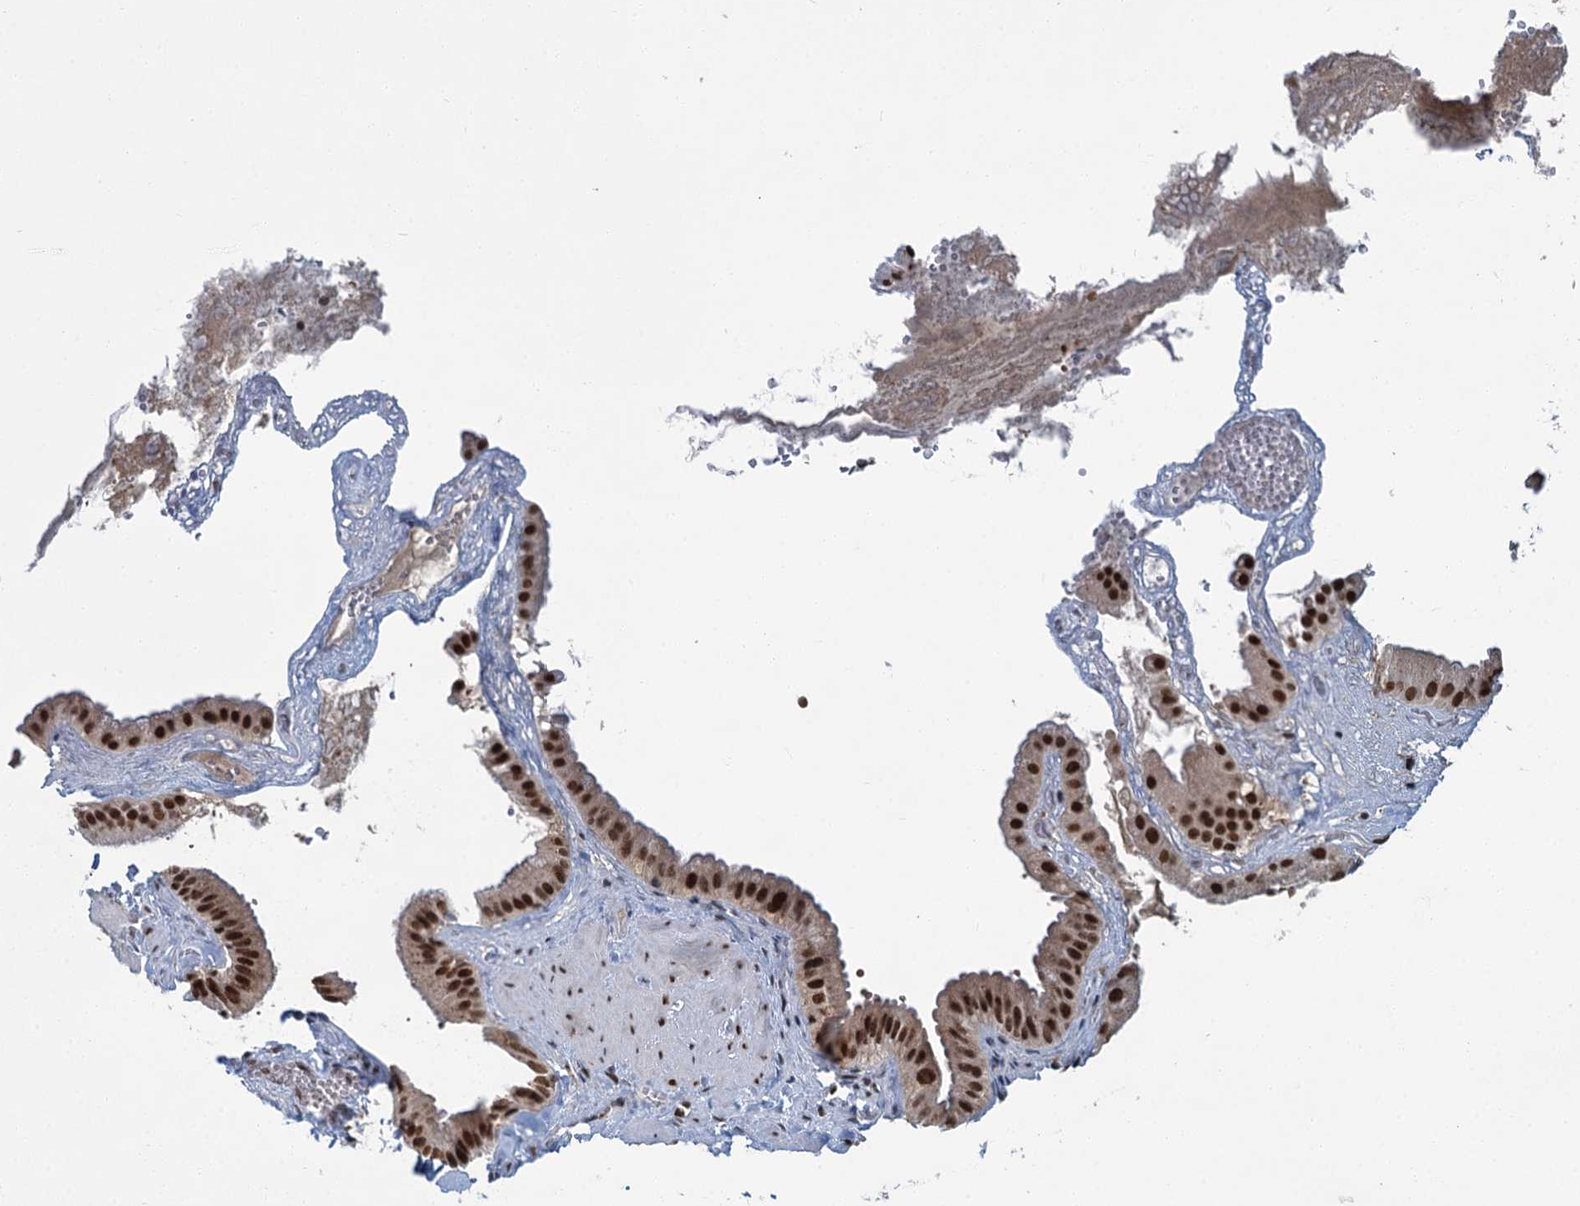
{"staining": {"intensity": "strong", "quantity": ">75%", "location": "nuclear"}, "tissue": "gallbladder", "cell_type": "Glandular cells", "image_type": "normal", "snomed": [{"axis": "morphology", "description": "Normal tissue, NOS"}, {"axis": "topography", "description": "Gallbladder"}], "caption": "Immunohistochemistry (IHC) histopathology image of unremarkable human gallbladder stained for a protein (brown), which exhibits high levels of strong nuclear positivity in approximately >75% of glandular cells.", "gene": "PPHLN1", "patient": {"sex": "male", "age": 55}}